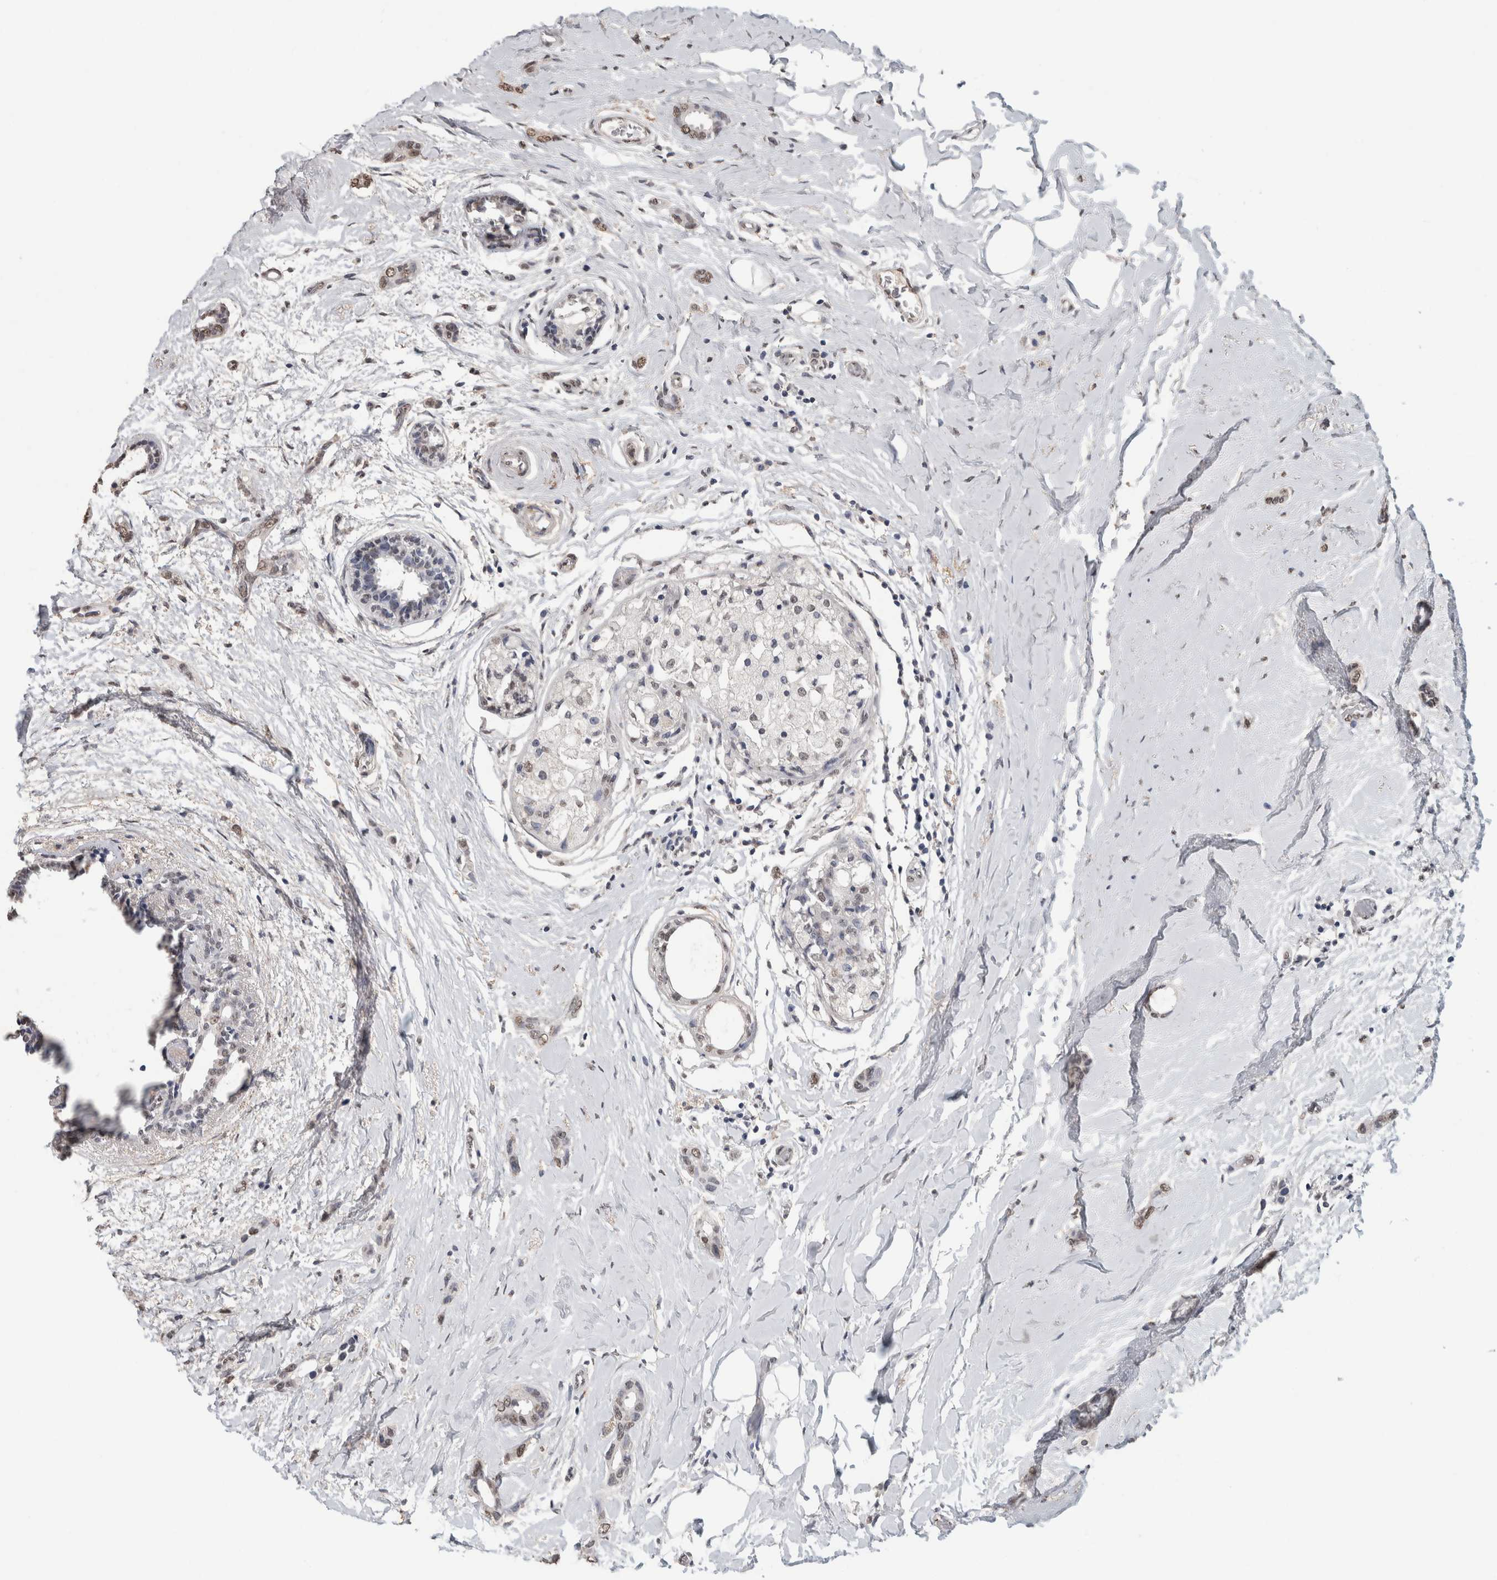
{"staining": {"intensity": "weak", "quantity": "25%-75%", "location": "nuclear"}, "tissue": "breast cancer", "cell_type": "Tumor cells", "image_type": "cancer", "snomed": [{"axis": "morphology", "description": "Duct carcinoma"}, {"axis": "topography", "description": "Breast"}], "caption": "IHC (DAB) staining of human breast cancer demonstrates weak nuclear protein expression in approximately 25%-75% of tumor cells.", "gene": "LTBP1", "patient": {"sex": "female", "age": 55}}